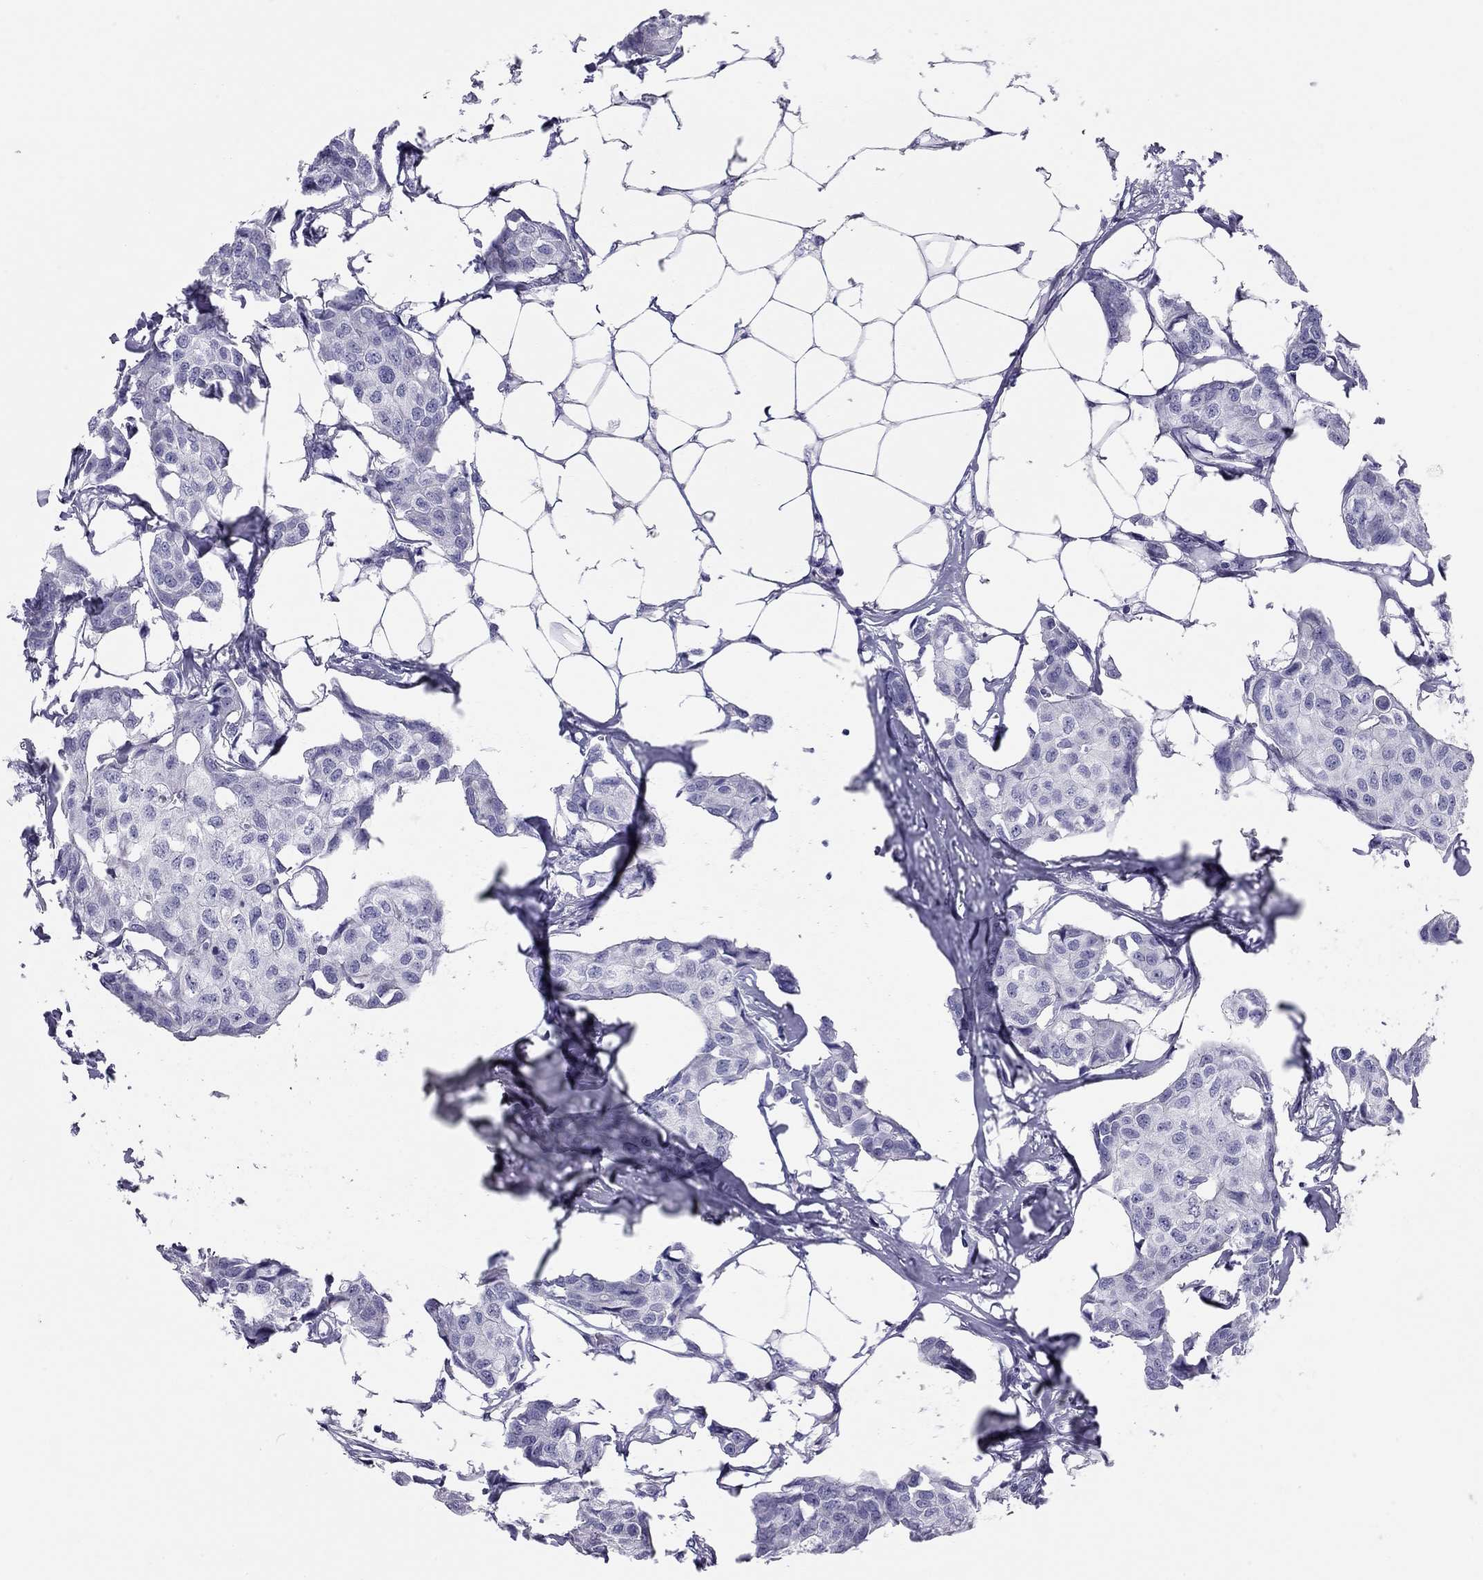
{"staining": {"intensity": "negative", "quantity": "none", "location": "none"}, "tissue": "breast cancer", "cell_type": "Tumor cells", "image_type": "cancer", "snomed": [{"axis": "morphology", "description": "Duct carcinoma"}, {"axis": "topography", "description": "Breast"}], "caption": "This is an immunohistochemistry histopathology image of human breast cancer (intraductal carcinoma). There is no staining in tumor cells.", "gene": "TRPM3", "patient": {"sex": "female", "age": 80}}